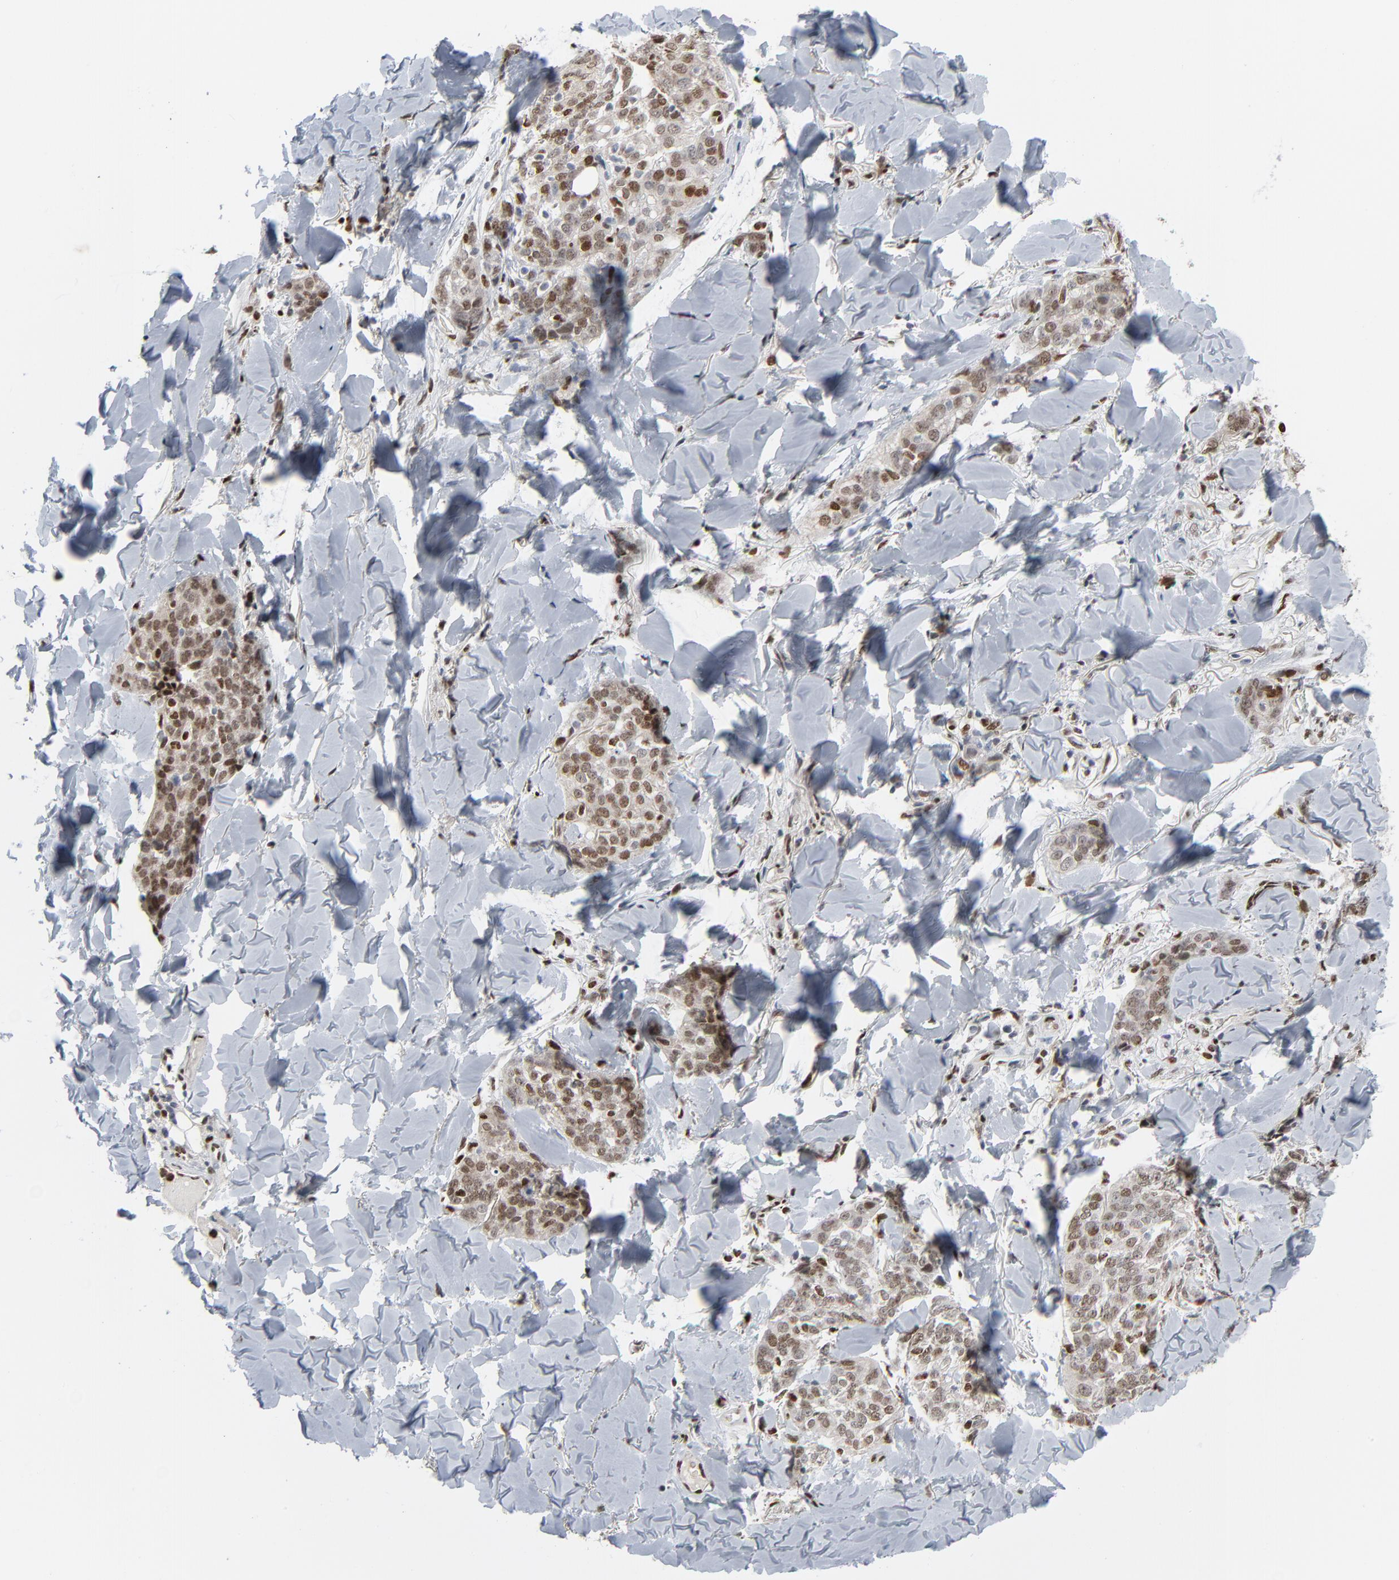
{"staining": {"intensity": "strong", "quantity": ">75%", "location": "nuclear"}, "tissue": "skin cancer", "cell_type": "Tumor cells", "image_type": "cancer", "snomed": [{"axis": "morphology", "description": "Normal tissue, NOS"}, {"axis": "morphology", "description": "Squamous cell carcinoma, NOS"}, {"axis": "topography", "description": "Skin"}], "caption": "This micrograph reveals immunohistochemistry staining of skin cancer, with high strong nuclear expression in about >75% of tumor cells.", "gene": "CUX1", "patient": {"sex": "female", "age": 83}}